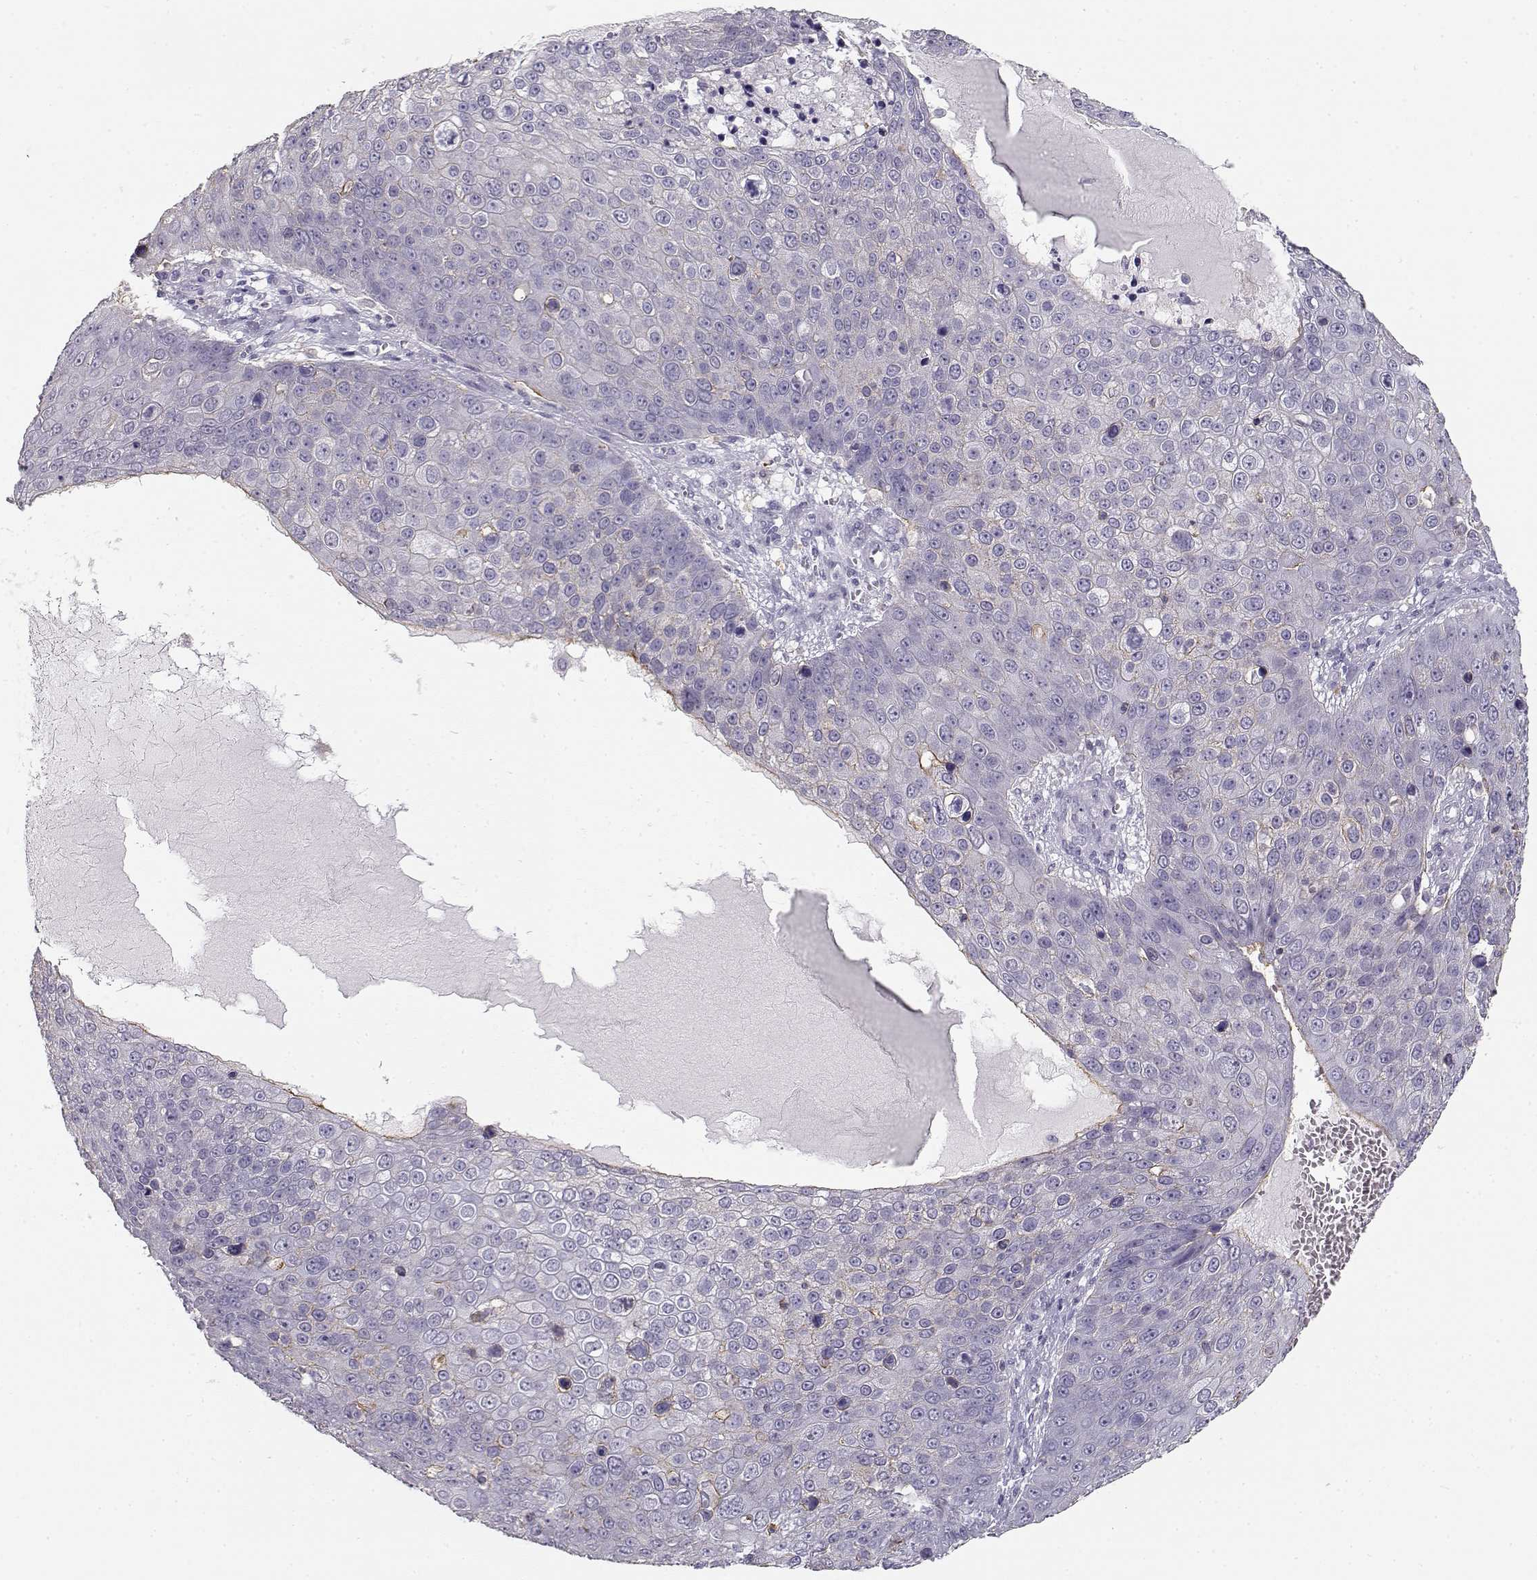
{"staining": {"intensity": "negative", "quantity": "none", "location": "none"}, "tissue": "skin cancer", "cell_type": "Tumor cells", "image_type": "cancer", "snomed": [{"axis": "morphology", "description": "Squamous cell carcinoma, NOS"}, {"axis": "topography", "description": "Skin"}], "caption": "Protein analysis of squamous cell carcinoma (skin) reveals no significant staining in tumor cells.", "gene": "NUTM1", "patient": {"sex": "male", "age": 71}}